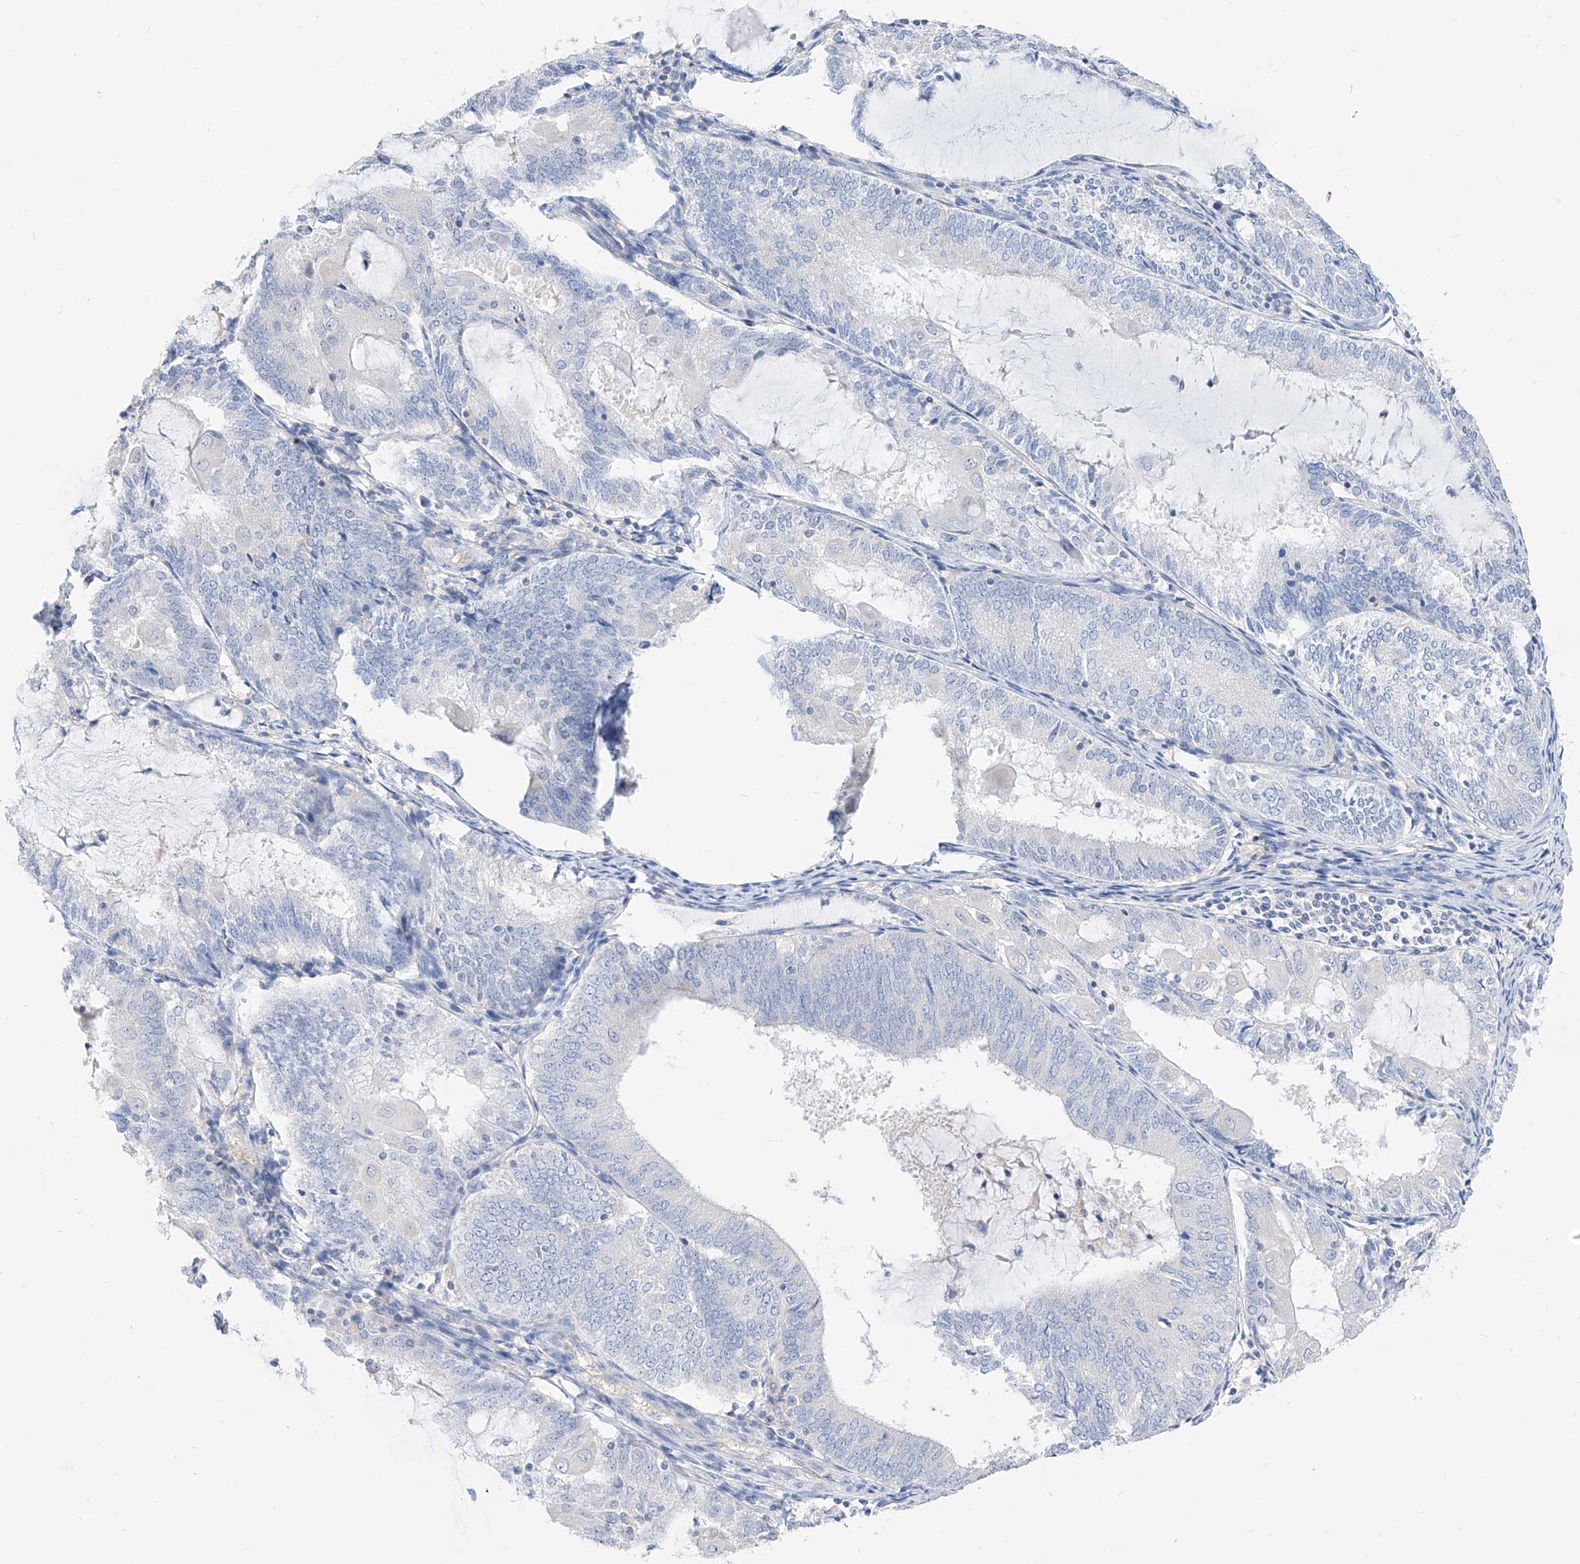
{"staining": {"intensity": "negative", "quantity": "none", "location": "none"}, "tissue": "endometrial cancer", "cell_type": "Tumor cells", "image_type": "cancer", "snomed": [{"axis": "morphology", "description": "Adenocarcinoma, NOS"}, {"axis": "topography", "description": "Endometrium"}], "caption": "DAB immunohistochemical staining of adenocarcinoma (endometrial) reveals no significant staining in tumor cells. Brightfield microscopy of IHC stained with DAB (brown) and hematoxylin (blue), captured at high magnification.", "gene": "ZZEF1", "patient": {"sex": "female", "age": 81}}